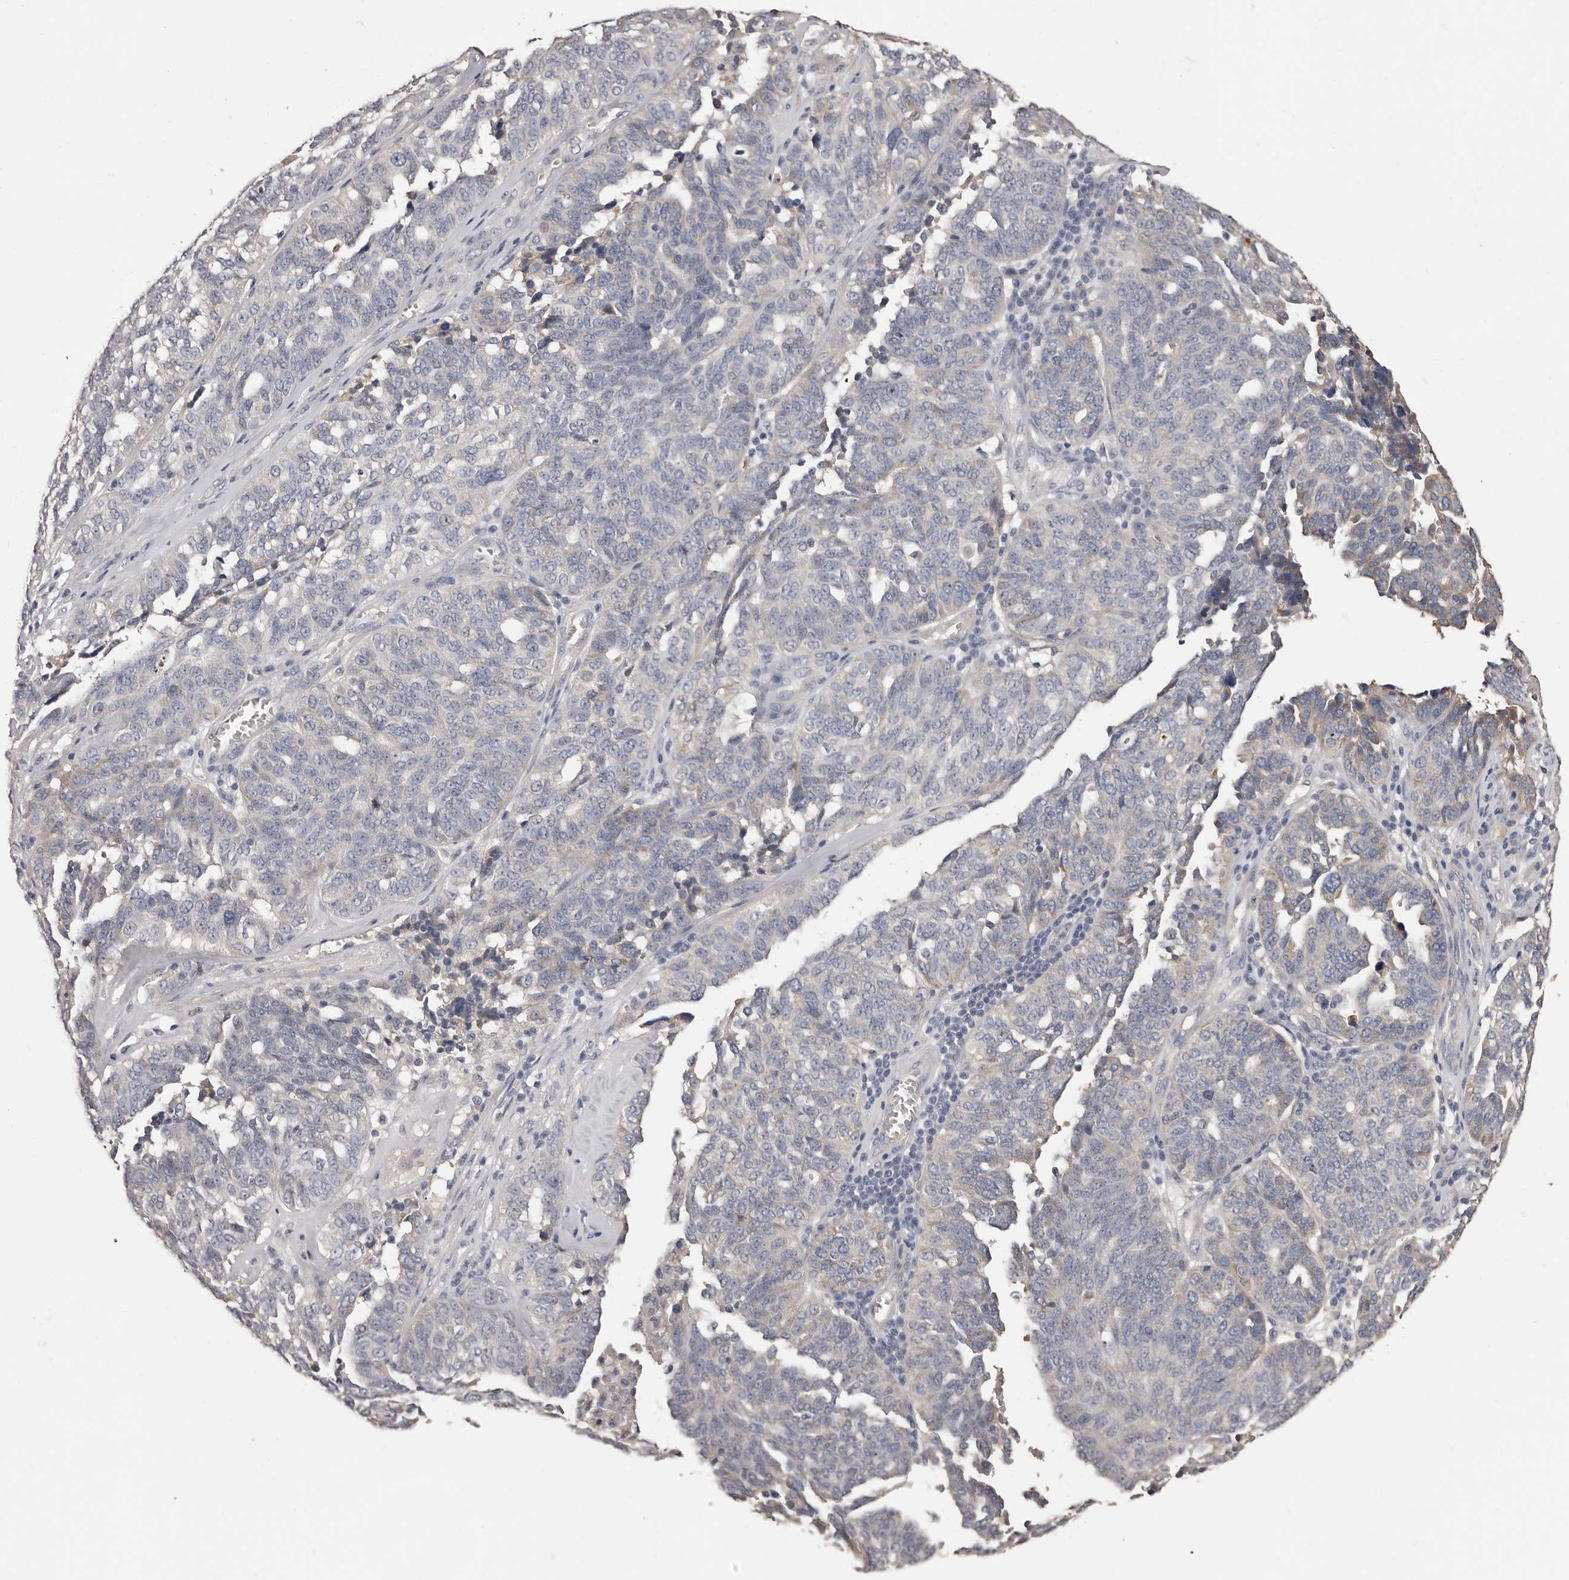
{"staining": {"intensity": "negative", "quantity": "none", "location": "none"}, "tissue": "ovarian cancer", "cell_type": "Tumor cells", "image_type": "cancer", "snomed": [{"axis": "morphology", "description": "Cystadenocarcinoma, serous, NOS"}, {"axis": "topography", "description": "Ovary"}], "caption": "Immunohistochemistry image of ovarian cancer stained for a protein (brown), which demonstrates no expression in tumor cells.", "gene": "ETNK1", "patient": {"sex": "female", "age": 59}}